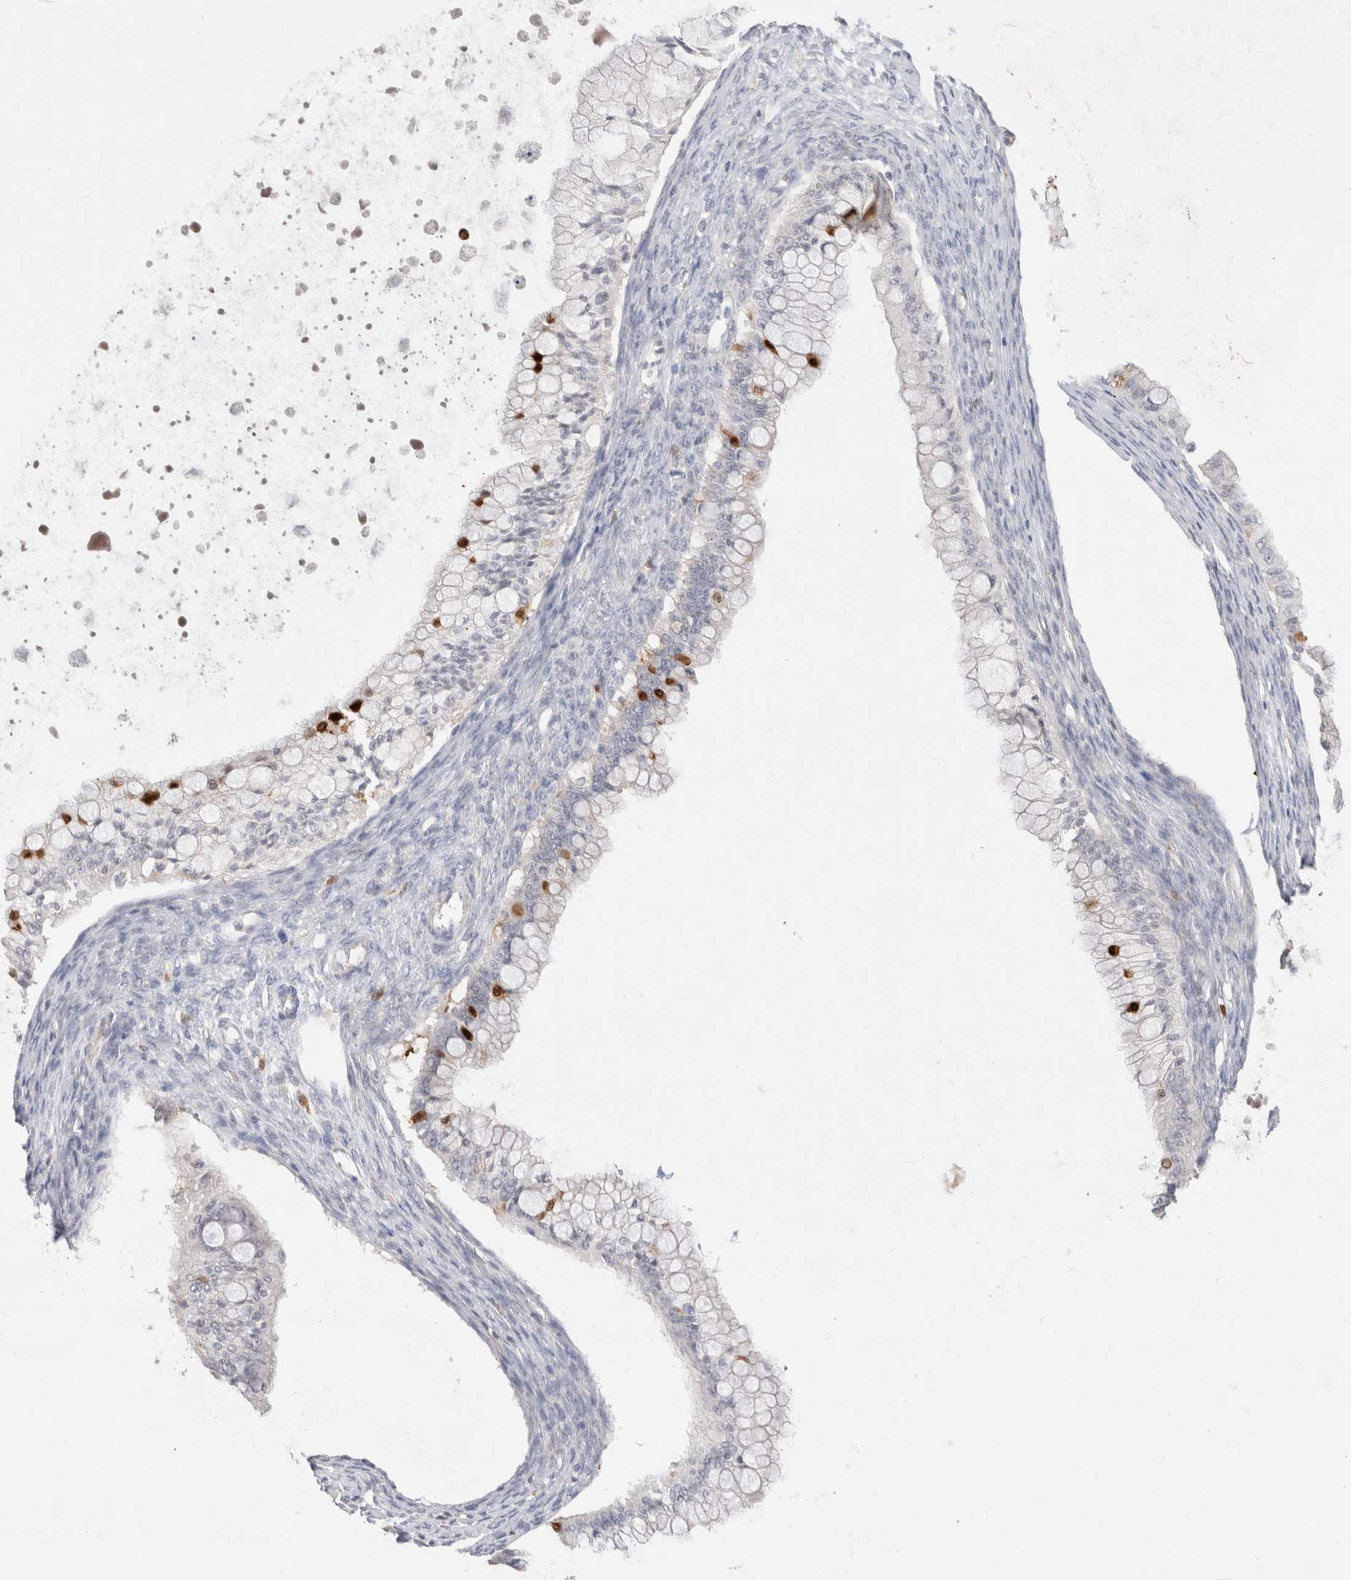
{"staining": {"intensity": "negative", "quantity": "none", "location": "none"}, "tissue": "ovarian cancer", "cell_type": "Tumor cells", "image_type": "cancer", "snomed": [{"axis": "morphology", "description": "Cystadenocarcinoma, mucinous, NOS"}, {"axis": "topography", "description": "Ovary"}], "caption": "This is an immunohistochemistry image of human ovarian cancer. There is no expression in tumor cells.", "gene": "HPGDS", "patient": {"sex": "female", "age": 57}}